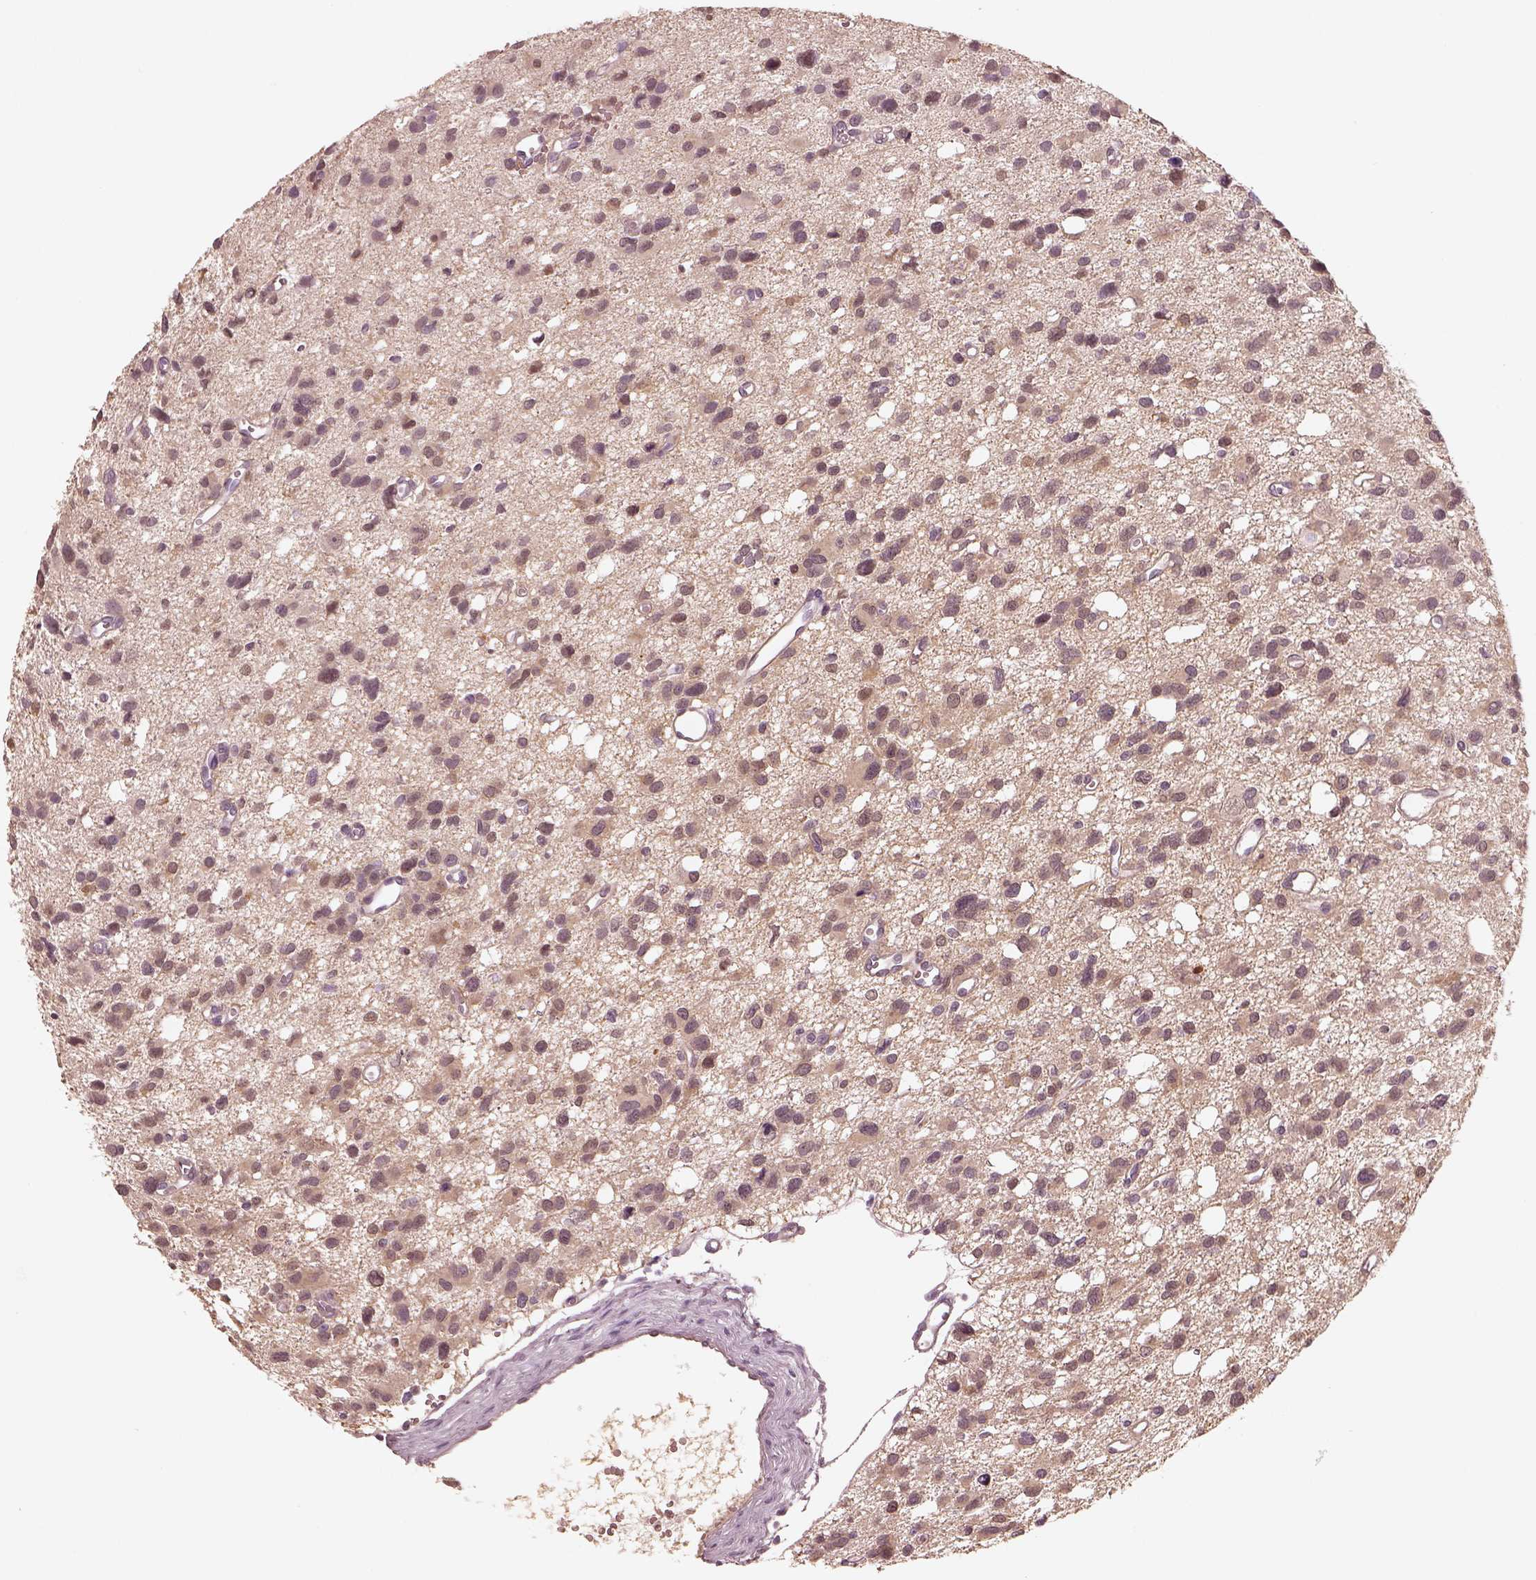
{"staining": {"intensity": "weak", "quantity": ">75%", "location": "cytoplasmic/membranous"}, "tissue": "glioma", "cell_type": "Tumor cells", "image_type": "cancer", "snomed": [{"axis": "morphology", "description": "Glioma, malignant, High grade"}, {"axis": "topography", "description": "Brain"}], "caption": "A micrograph showing weak cytoplasmic/membranous staining in approximately >75% of tumor cells in glioma, as visualized by brown immunohistochemical staining.", "gene": "EGR4", "patient": {"sex": "male", "age": 23}}